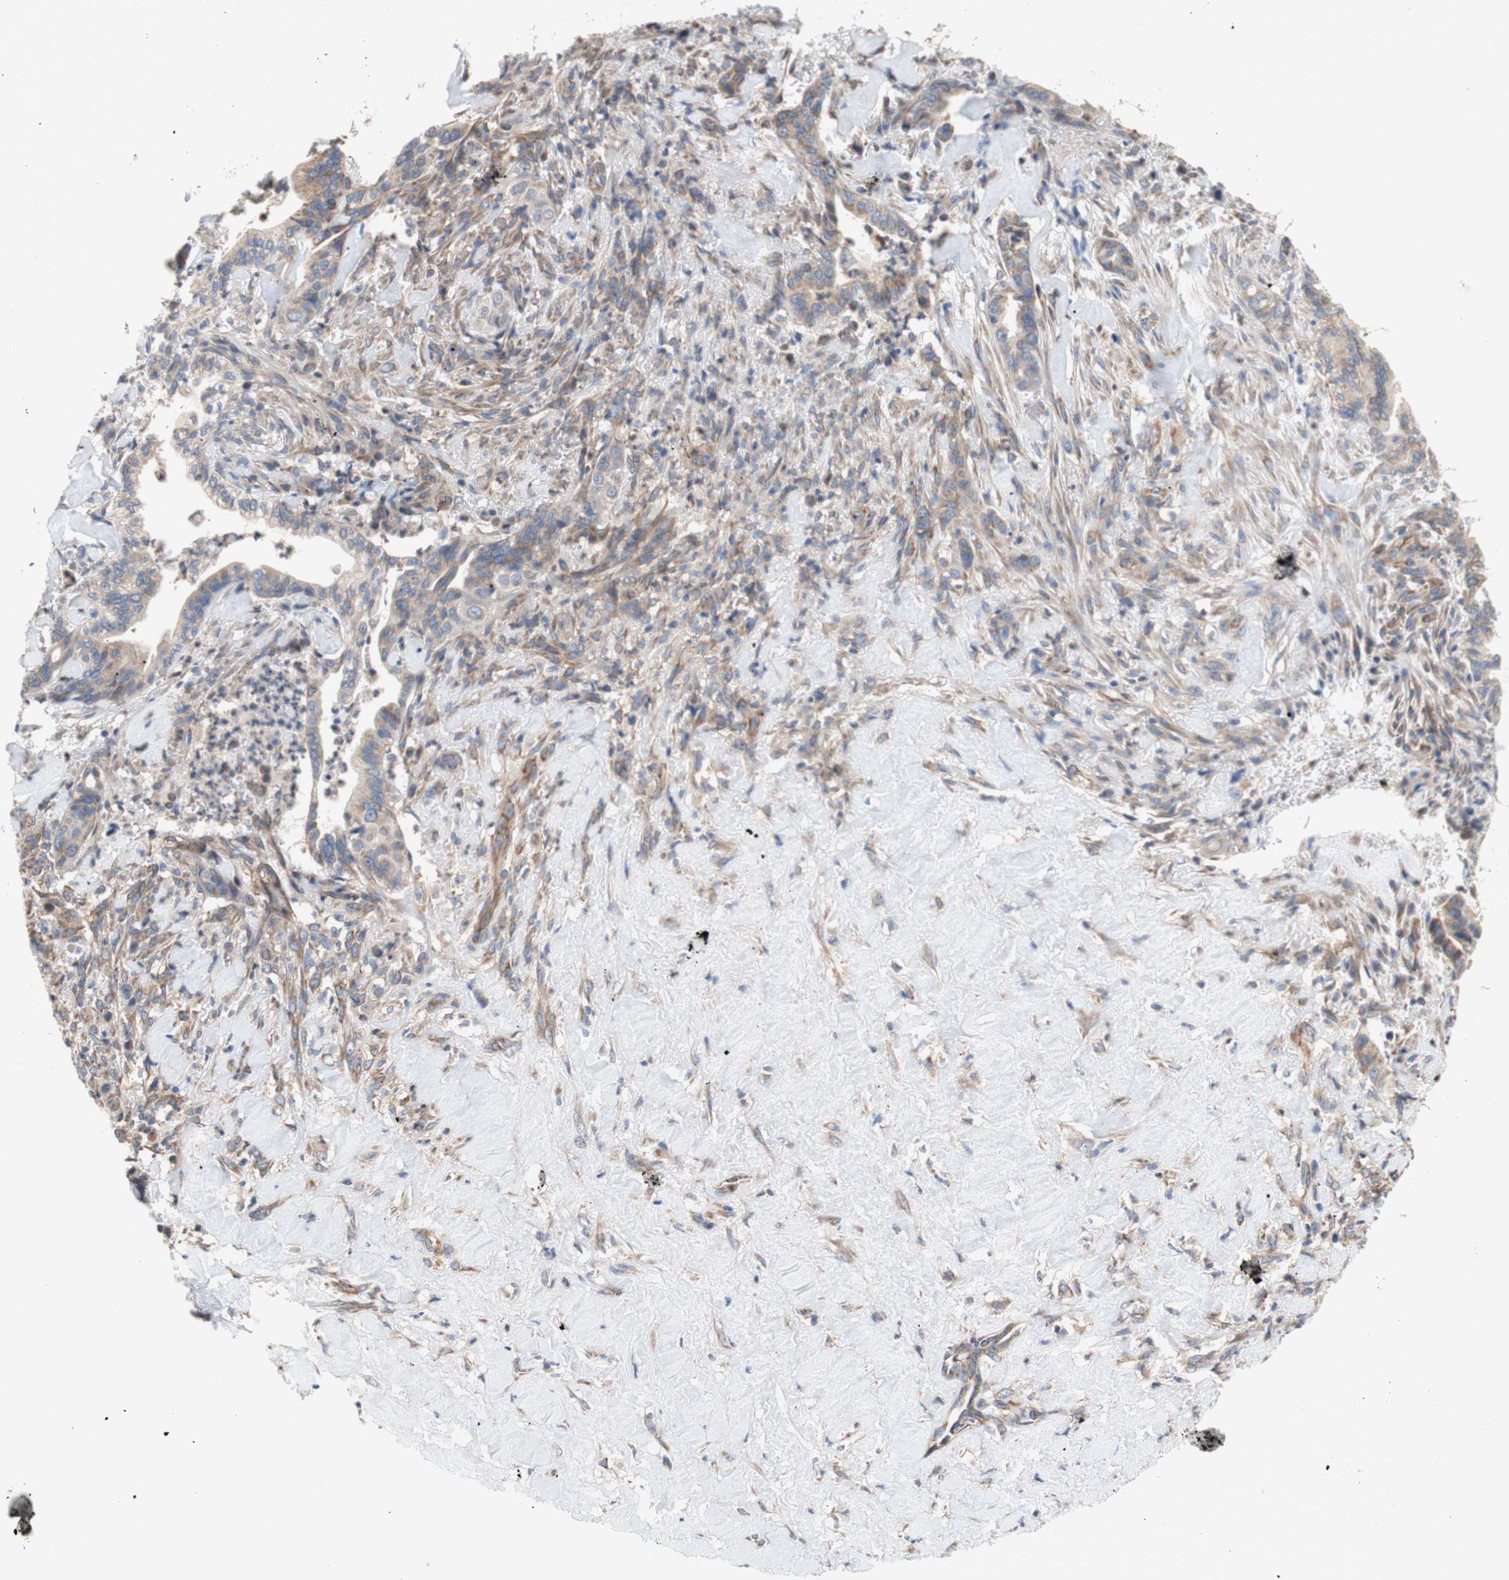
{"staining": {"intensity": "moderate", "quantity": ">75%", "location": "cytoplasmic/membranous"}, "tissue": "liver cancer", "cell_type": "Tumor cells", "image_type": "cancer", "snomed": [{"axis": "morphology", "description": "Cholangiocarcinoma"}, {"axis": "topography", "description": "Liver"}], "caption": "Tumor cells demonstrate medium levels of moderate cytoplasmic/membranous positivity in about >75% of cells in human liver cholangiocarcinoma. (DAB (3,3'-diaminobenzidine) IHC with brightfield microscopy, high magnification).", "gene": "FMR1", "patient": {"sex": "female", "age": 67}}